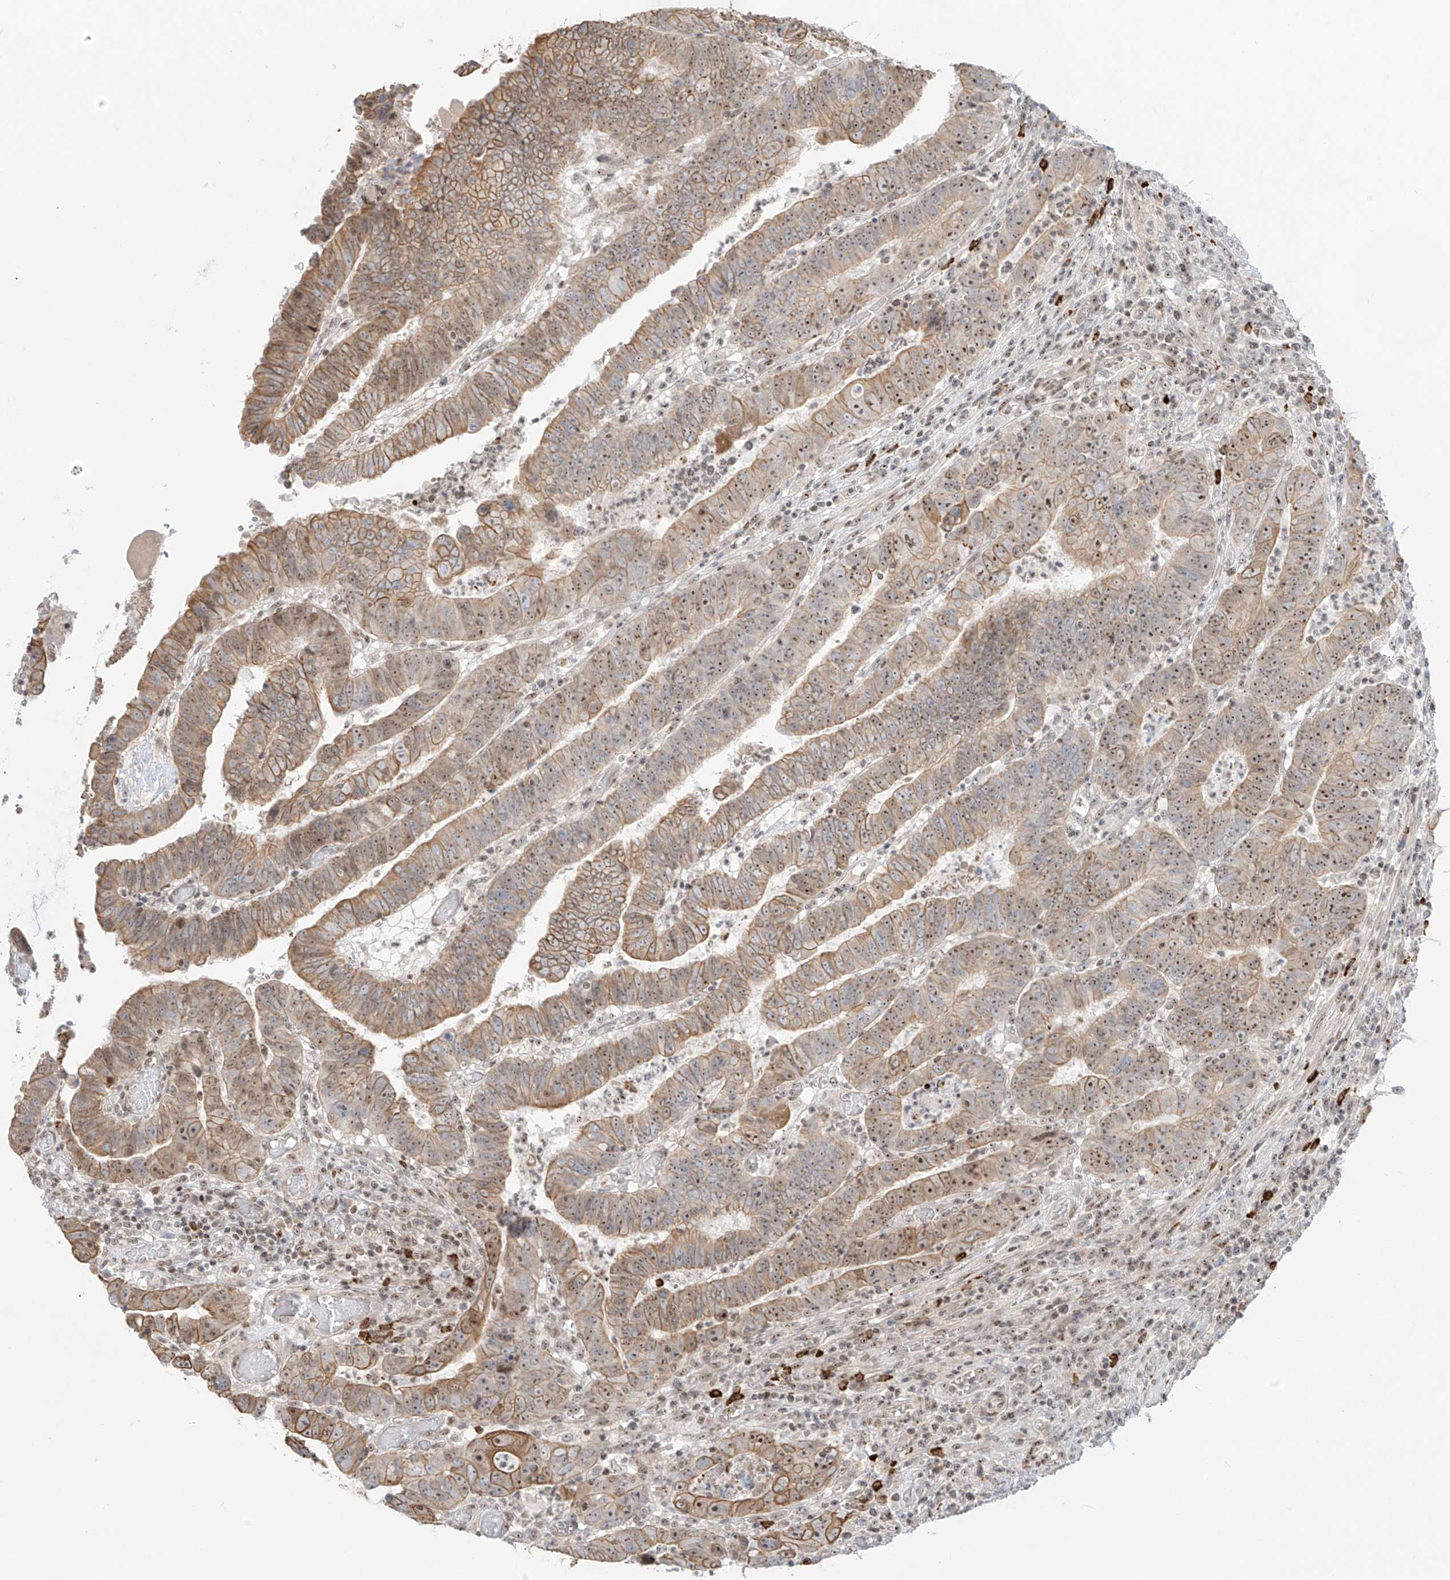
{"staining": {"intensity": "moderate", "quantity": ">75%", "location": "cytoplasmic/membranous,nuclear"}, "tissue": "colorectal cancer", "cell_type": "Tumor cells", "image_type": "cancer", "snomed": [{"axis": "morphology", "description": "Normal tissue, NOS"}, {"axis": "morphology", "description": "Adenocarcinoma, NOS"}, {"axis": "topography", "description": "Rectum"}], "caption": "A high-resolution photomicrograph shows IHC staining of colorectal adenocarcinoma, which exhibits moderate cytoplasmic/membranous and nuclear positivity in approximately >75% of tumor cells. (DAB (3,3'-diaminobenzidine) = brown stain, brightfield microscopy at high magnification).", "gene": "ZNF512", "patient": {"sex": "female", "age": 65}}